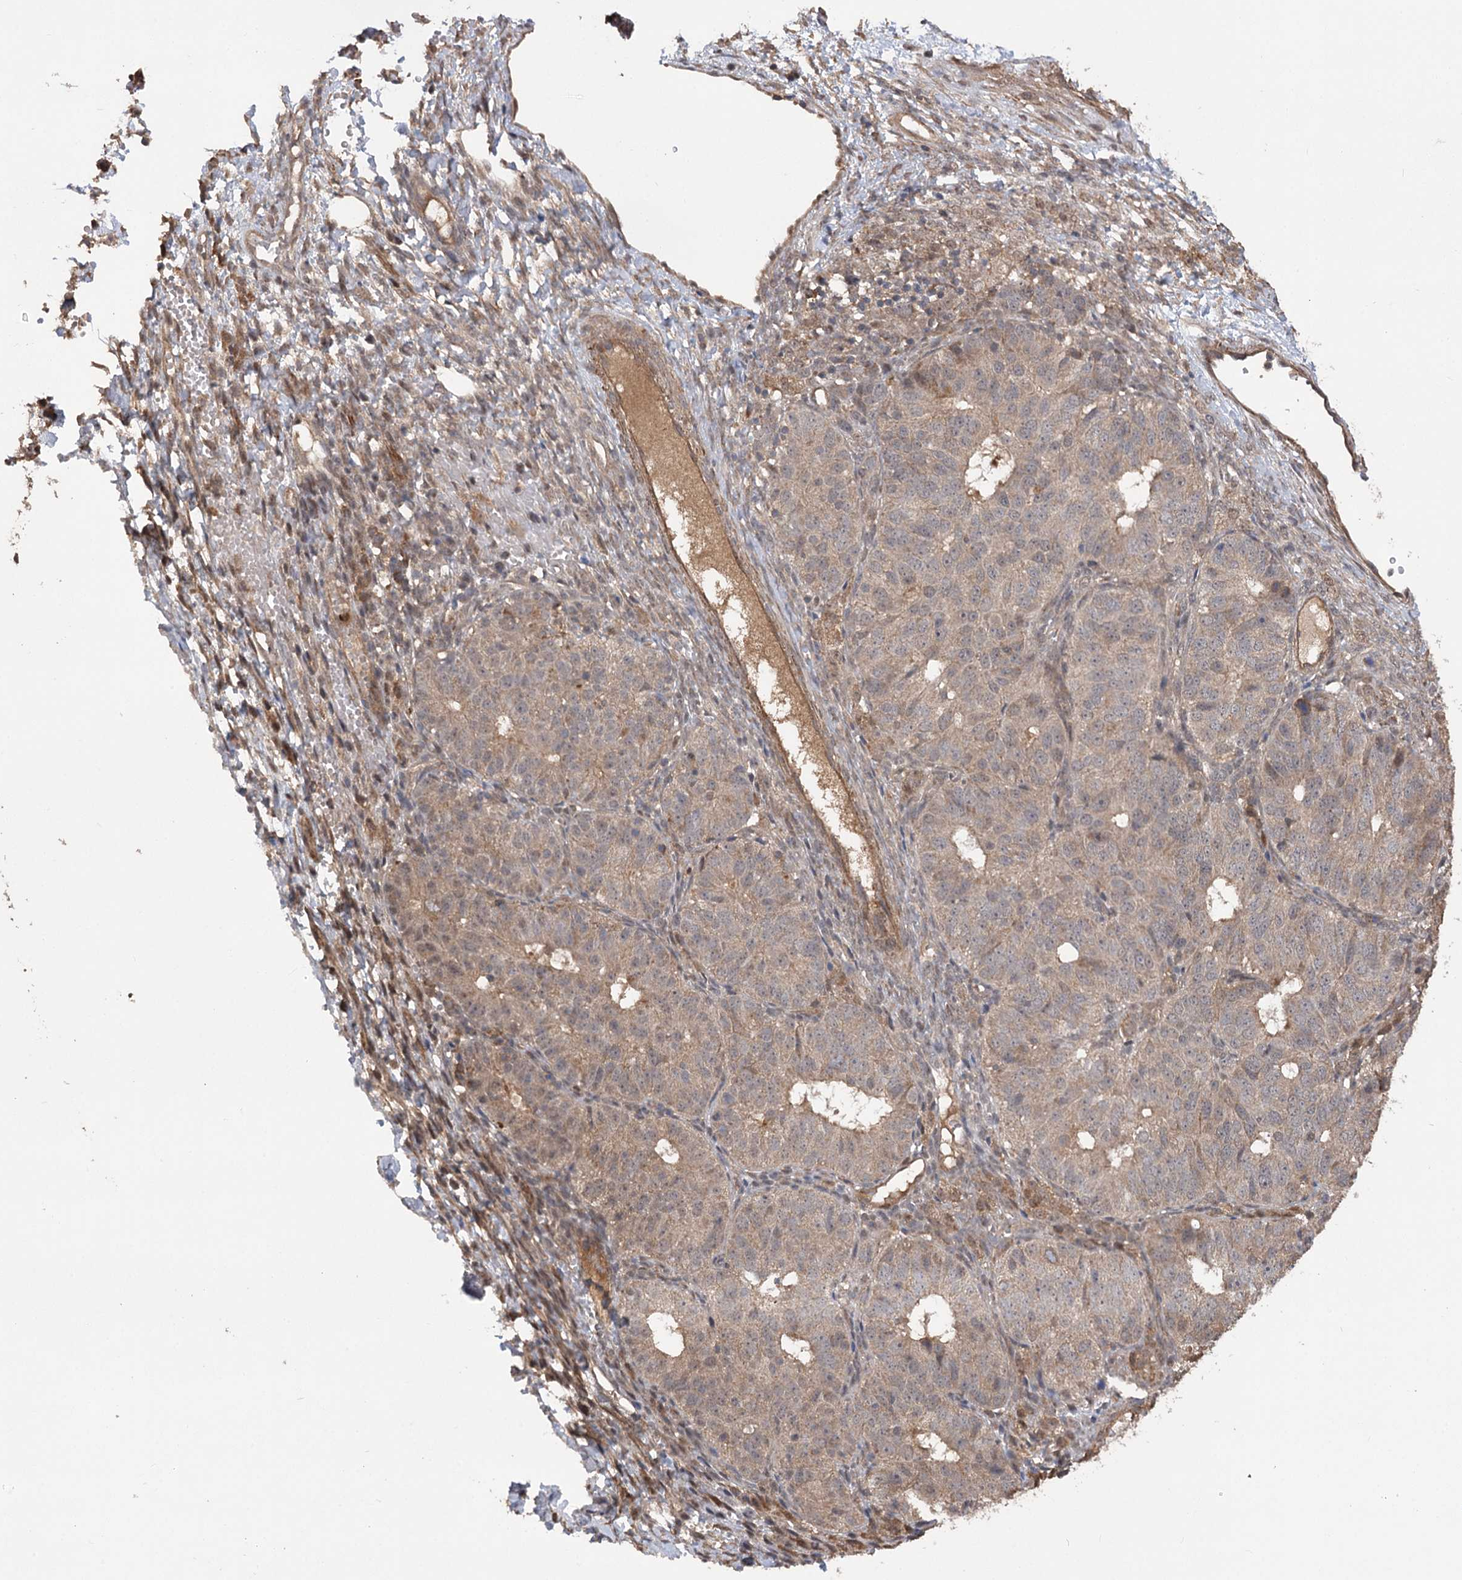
{"staining": {"intensity": "weak", "quantity": ">75%", "location": "cytoplasmic/membranous,nuclear"}, "tissue": "ovarian cancer", "cell_type": "Tumor cells", "image_type": "cancer", "snomed": [{"axis": "morphology", "description": "Carcinoma, endometroid"}, {"axis": "topography", "description": "Ovary"}], "caption": "Ovarian cancer stained with immunohistochemistry shows weak cytoplasmic/membranous and nuclear positivity in approximately >75% of tumor cells. The protein is stained brown, and the nuclei are stained in blue (DAB (3,3'-diaminobenzidine) IHC with brightfield microscopy, high magnification).", "gene": "TENM2", "patient": {"sex": "female", "age": 51}}